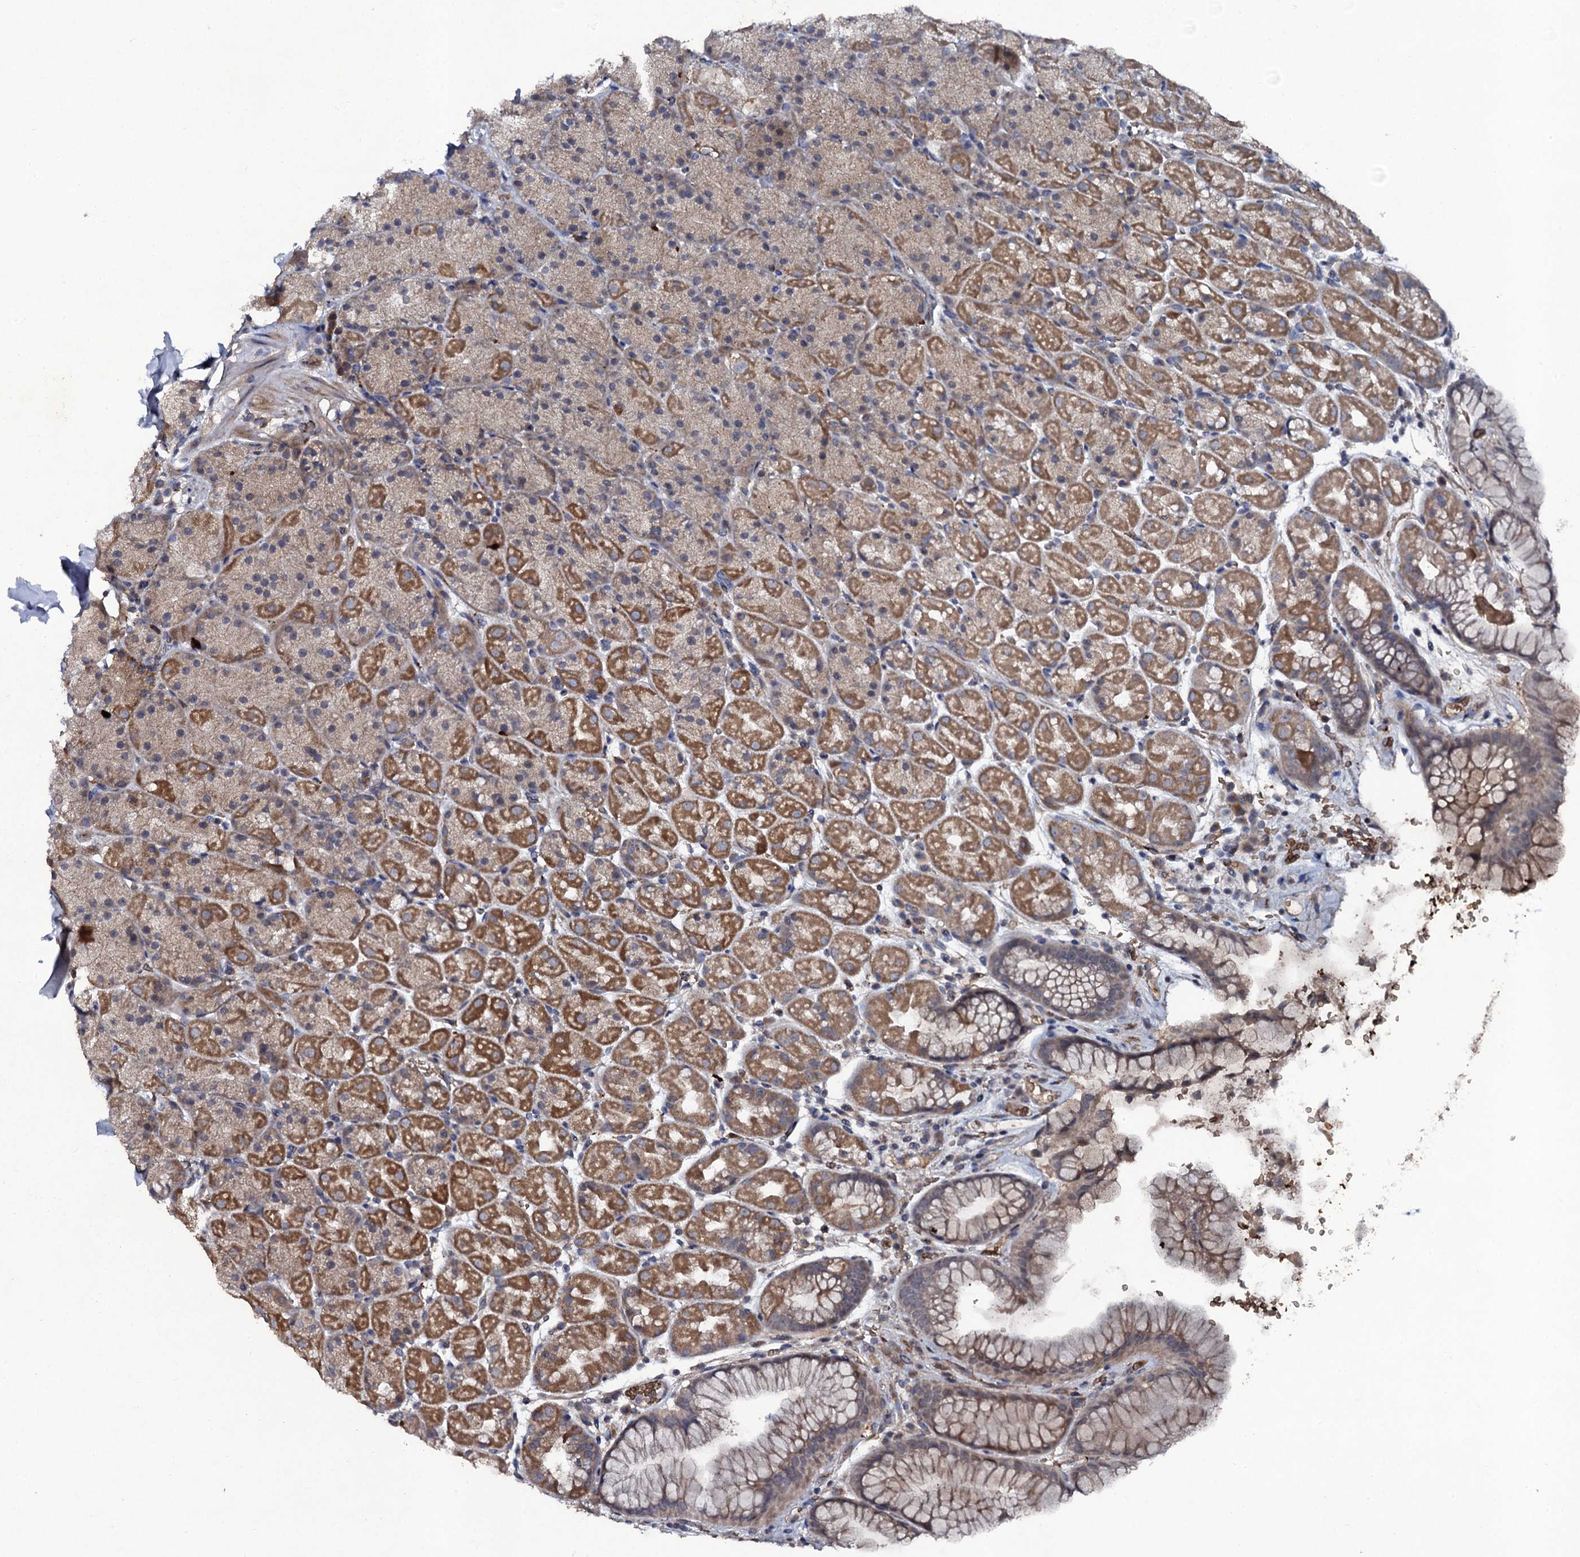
{"staining": {"intensity": "moderate", "quantity": ">75%", "location": "cytoplasmic/membranous"}, "tissue": "stomach", "cell_type": "Glandular cells", "image_type": "normal", "snomed": [{"axis": "morphology", "description": "Normal tissue, NOS"}, {"axis": "topography", "description": "Stomach, upper"}, {"axis": "topography", "description": "Stomach, lower"}], "caption": "Stomach was stained to show a protein in brown. There is medium levels of moderate cytoplasmic/membranous staining in approximately >75% of glandular cells. (brown staining indicates protein expression, while blue staining denotes nuclei).", "gene": "LRRC28", "patient": {"sex": "male", "age": 67}}